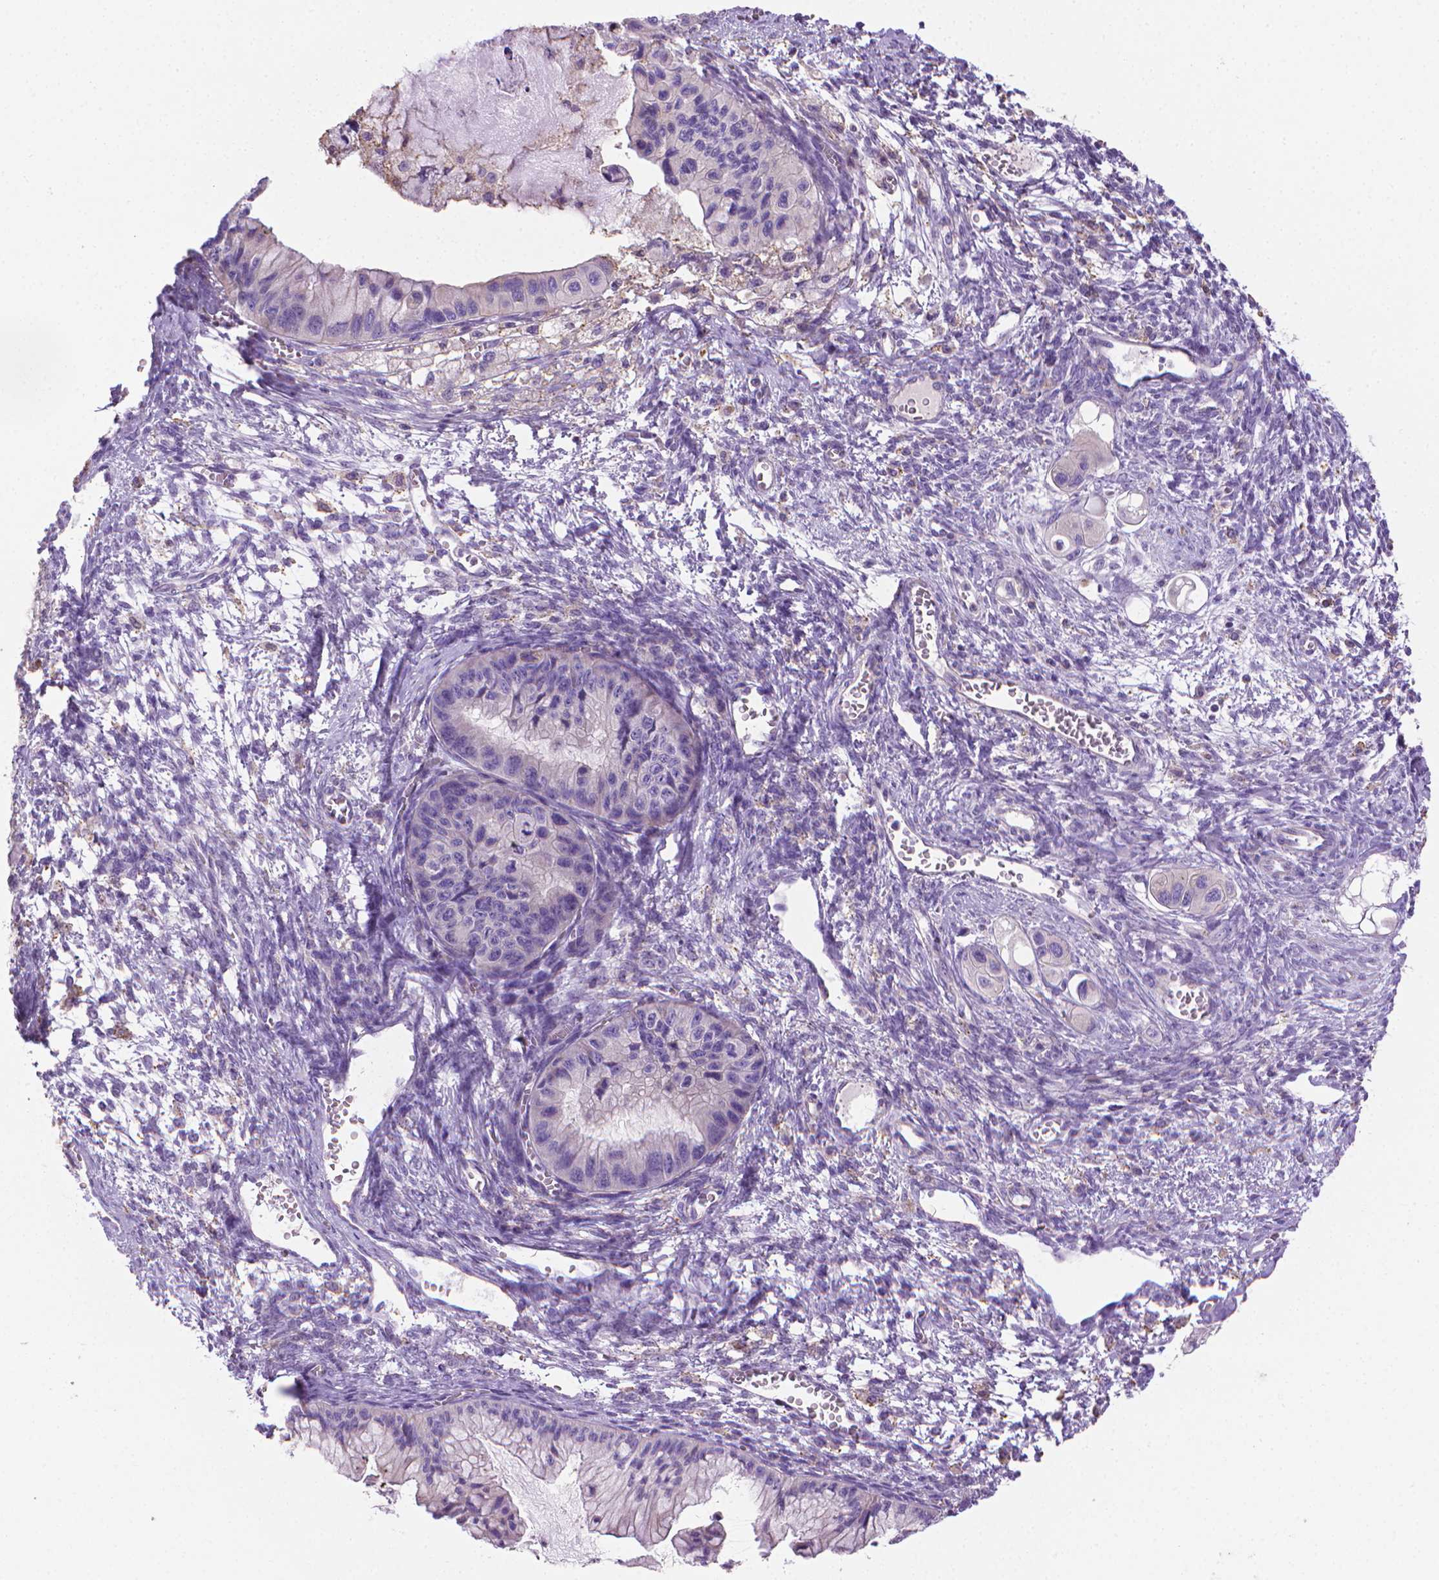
{"staining": {"intensity": "negative", "quantity": "none", "location": "none"}, "tissue": "ovarian cancer", "cell_type": "Tumor cells", "image_type": "cancer", "snomed": [{"axis": "morphology", "description": "Cystadenocarcinoma, mucinous, NOS"}, {"axis": "topography", "description": "Ovary"}], "caption": "Protein analysis of ovarian cancer displays no significant positivity in tumor cells.", "gene": "SLC51B", "patient": {"sex": "female", "age": 72}}